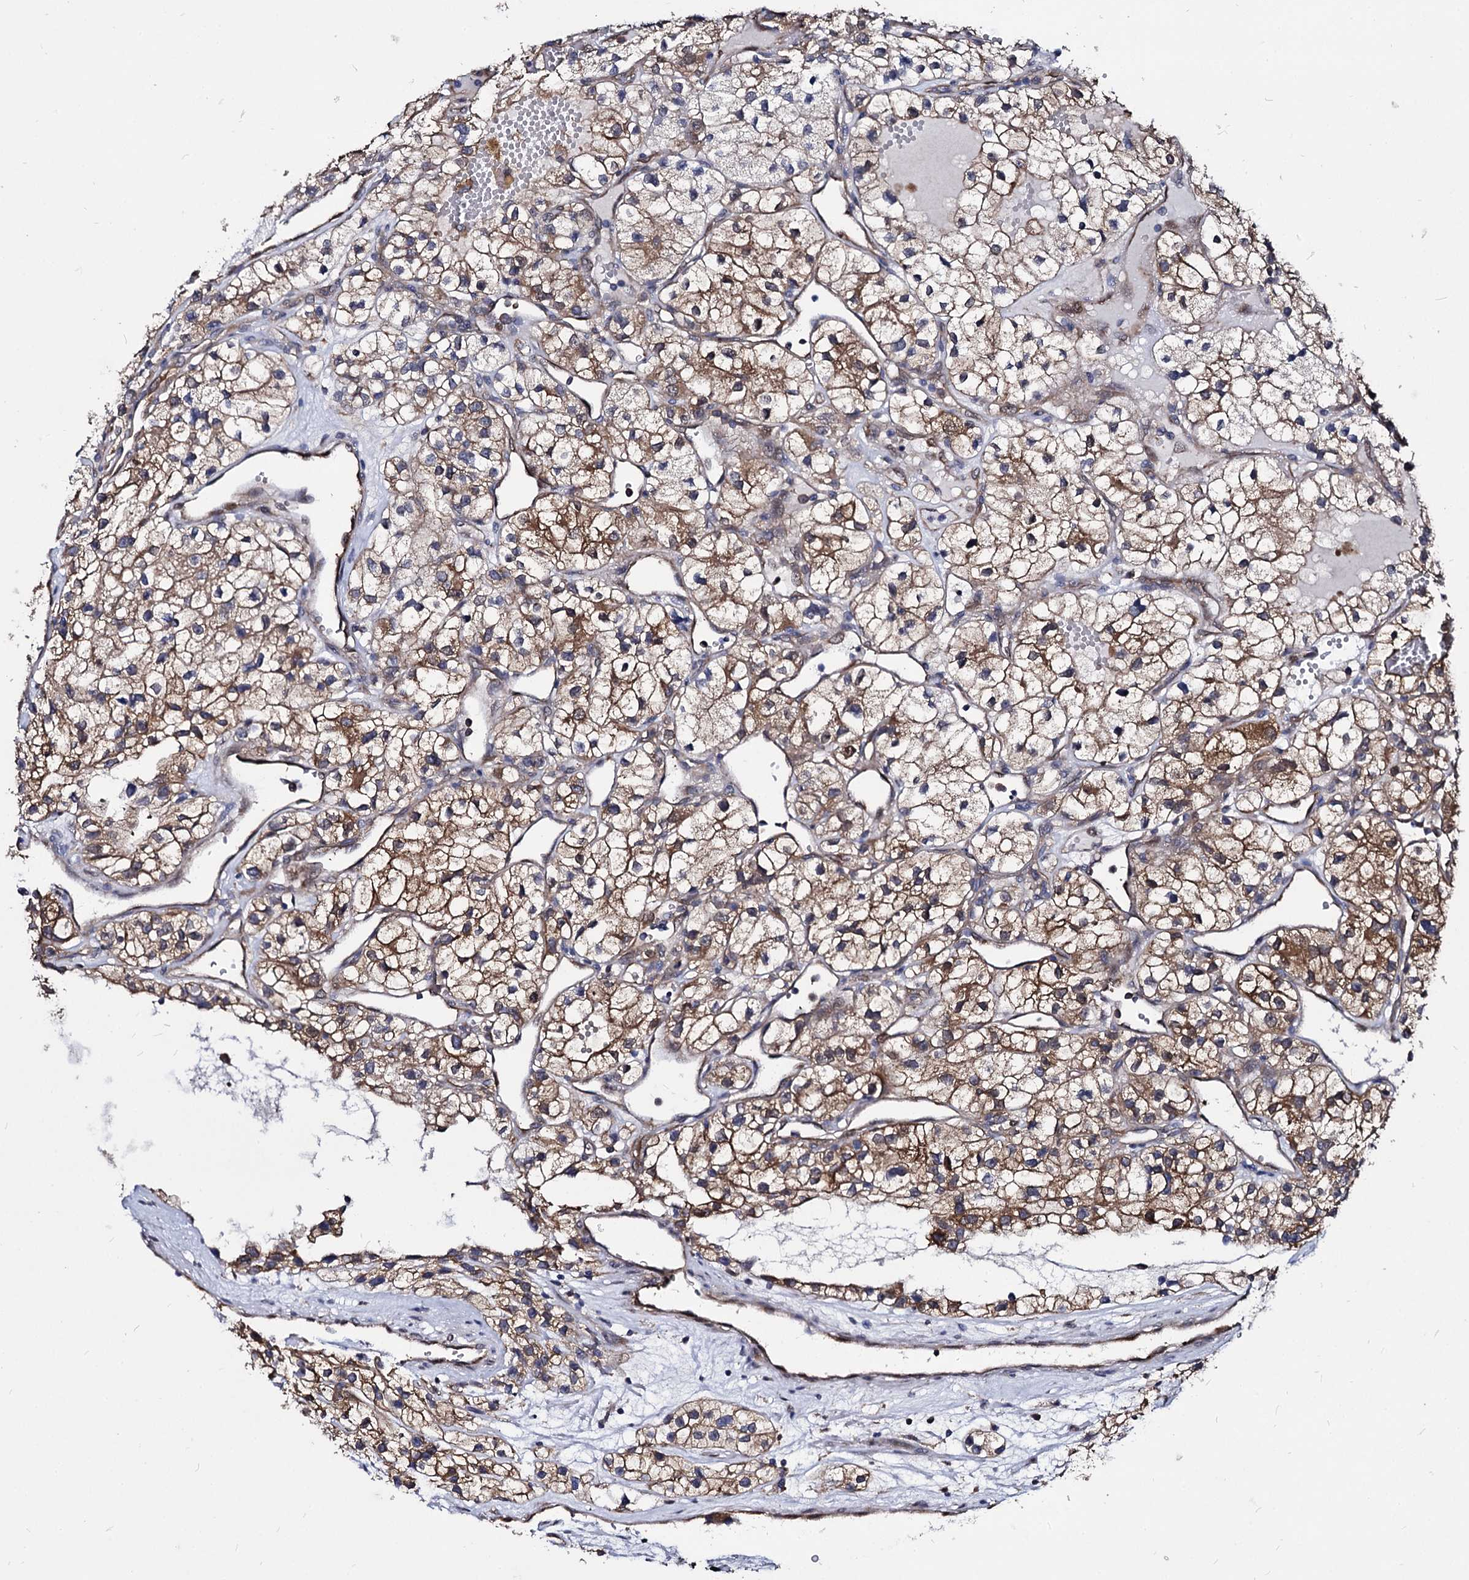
{"staining": {"intensity": "moderate", "quantity": ">75%", "location": "cytoplasmic/membranous"}, "tissue": "renal cancer", "cell_type": "Tumor cells", "image_type": "cancer", "snomed": [{"axis": "morphology", "description": "Adenocarcinoma, NOS"}, {"axis": "topography", "description": "Kidney"}], "caption": "Renal cancer (adenocarcinoma) stained with a brown dye exhibits moderate cytoplasmic/membranous positive expression in approximately >75% of tumor cells.", "gene": "NME1", "patient": {"sex": "female", "age": 57}}